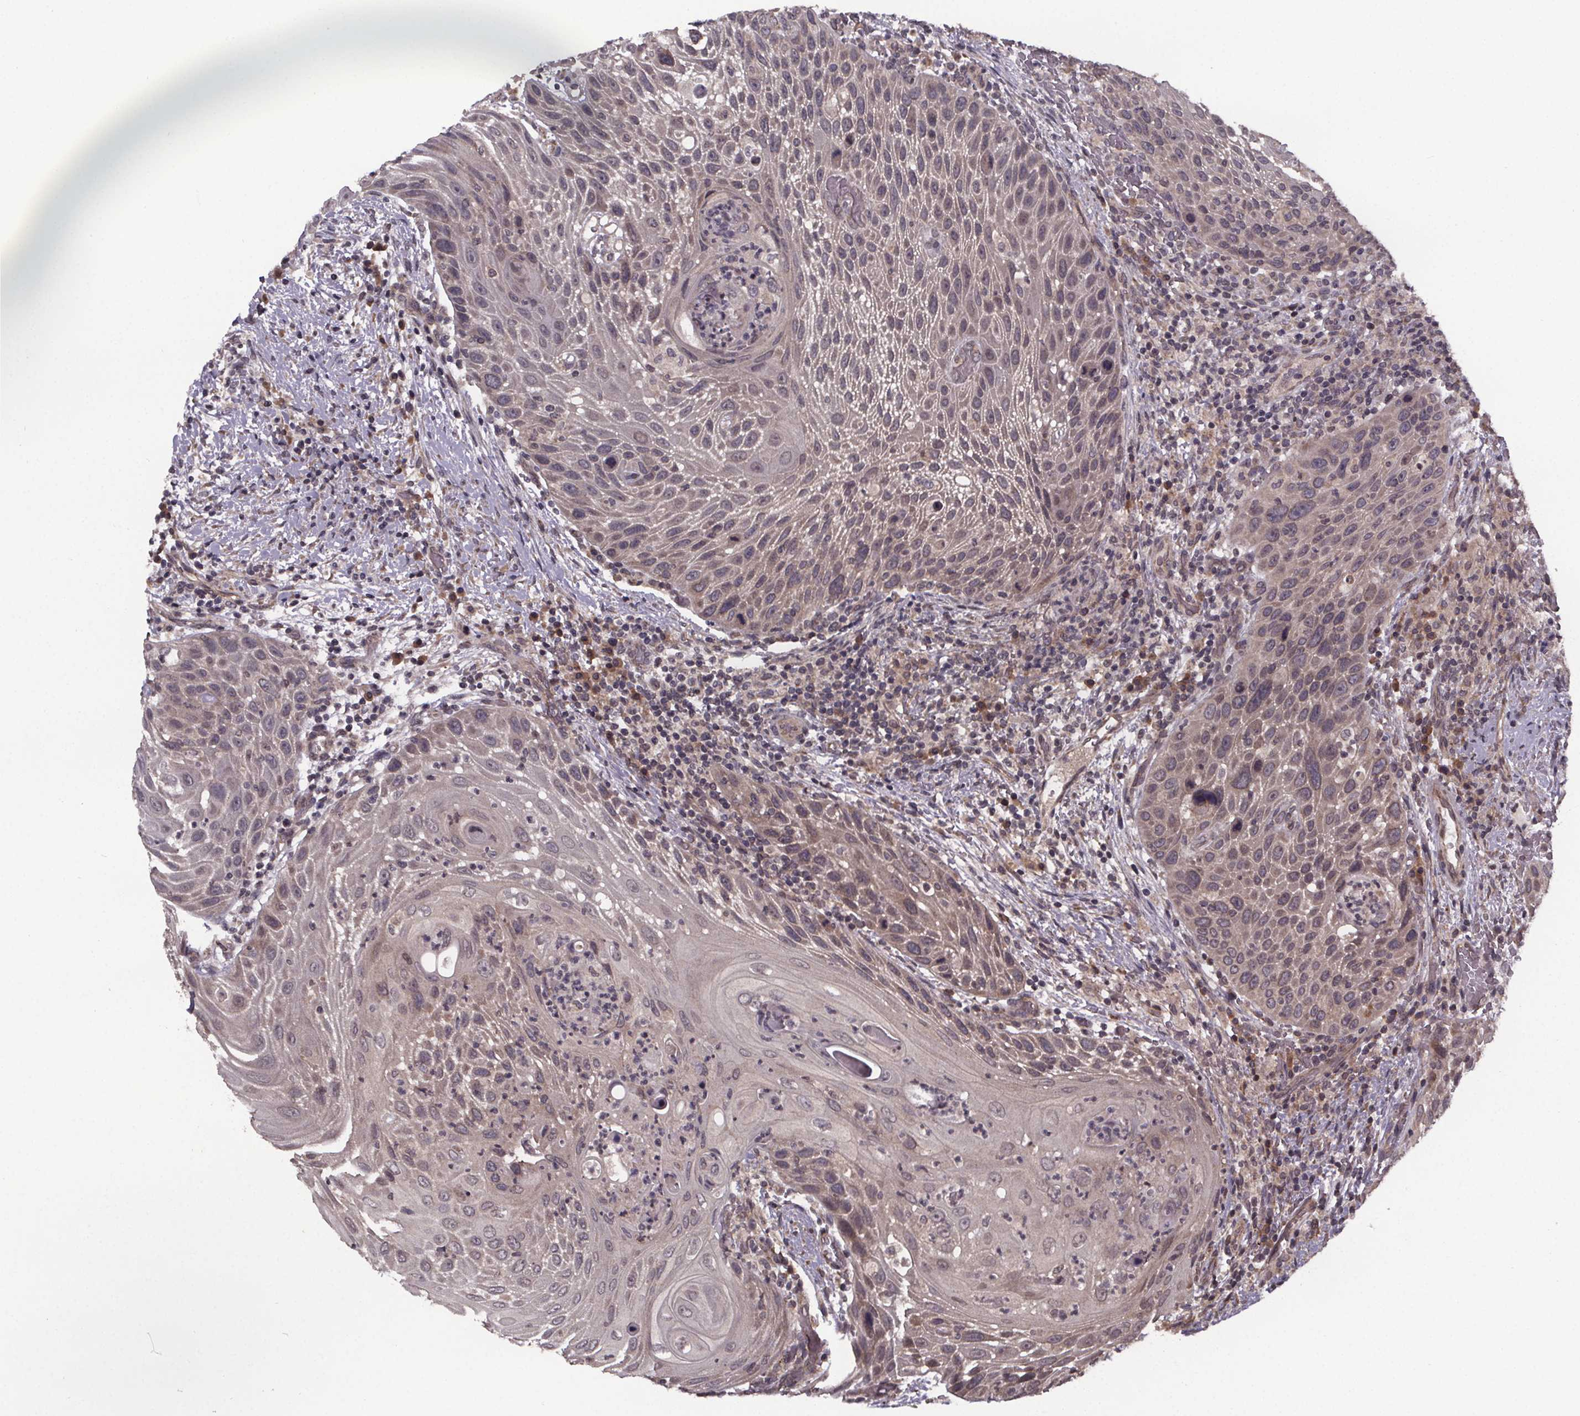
{"staining": {"intensity": "weak", "quantity": ">75%", "location": "cytoplasmic/membranous"}, "tissue": "head and neck cancer", "cell_type": "Tumor cells", "image_type": "cancer", "snomed": [{"axis": "morphology", "description": "Squamous cell carcinoma, NOS"}, {"axis": "topography", "description": "Head-Neck"}], "caption": "IHC of human head and neck cancer (squamous cell carcinoma) shows low levels of weak cytoplasmic/membranous positivity in about >75% of tumor cells. (Stains: DAB (3,3'-diaminobenzidine) in brown, nuclei in blue, Microscopy: brightfield microscopy at high magnification).", "gene": "SAT1", "patient": {"sex": "male", "age": 69}}